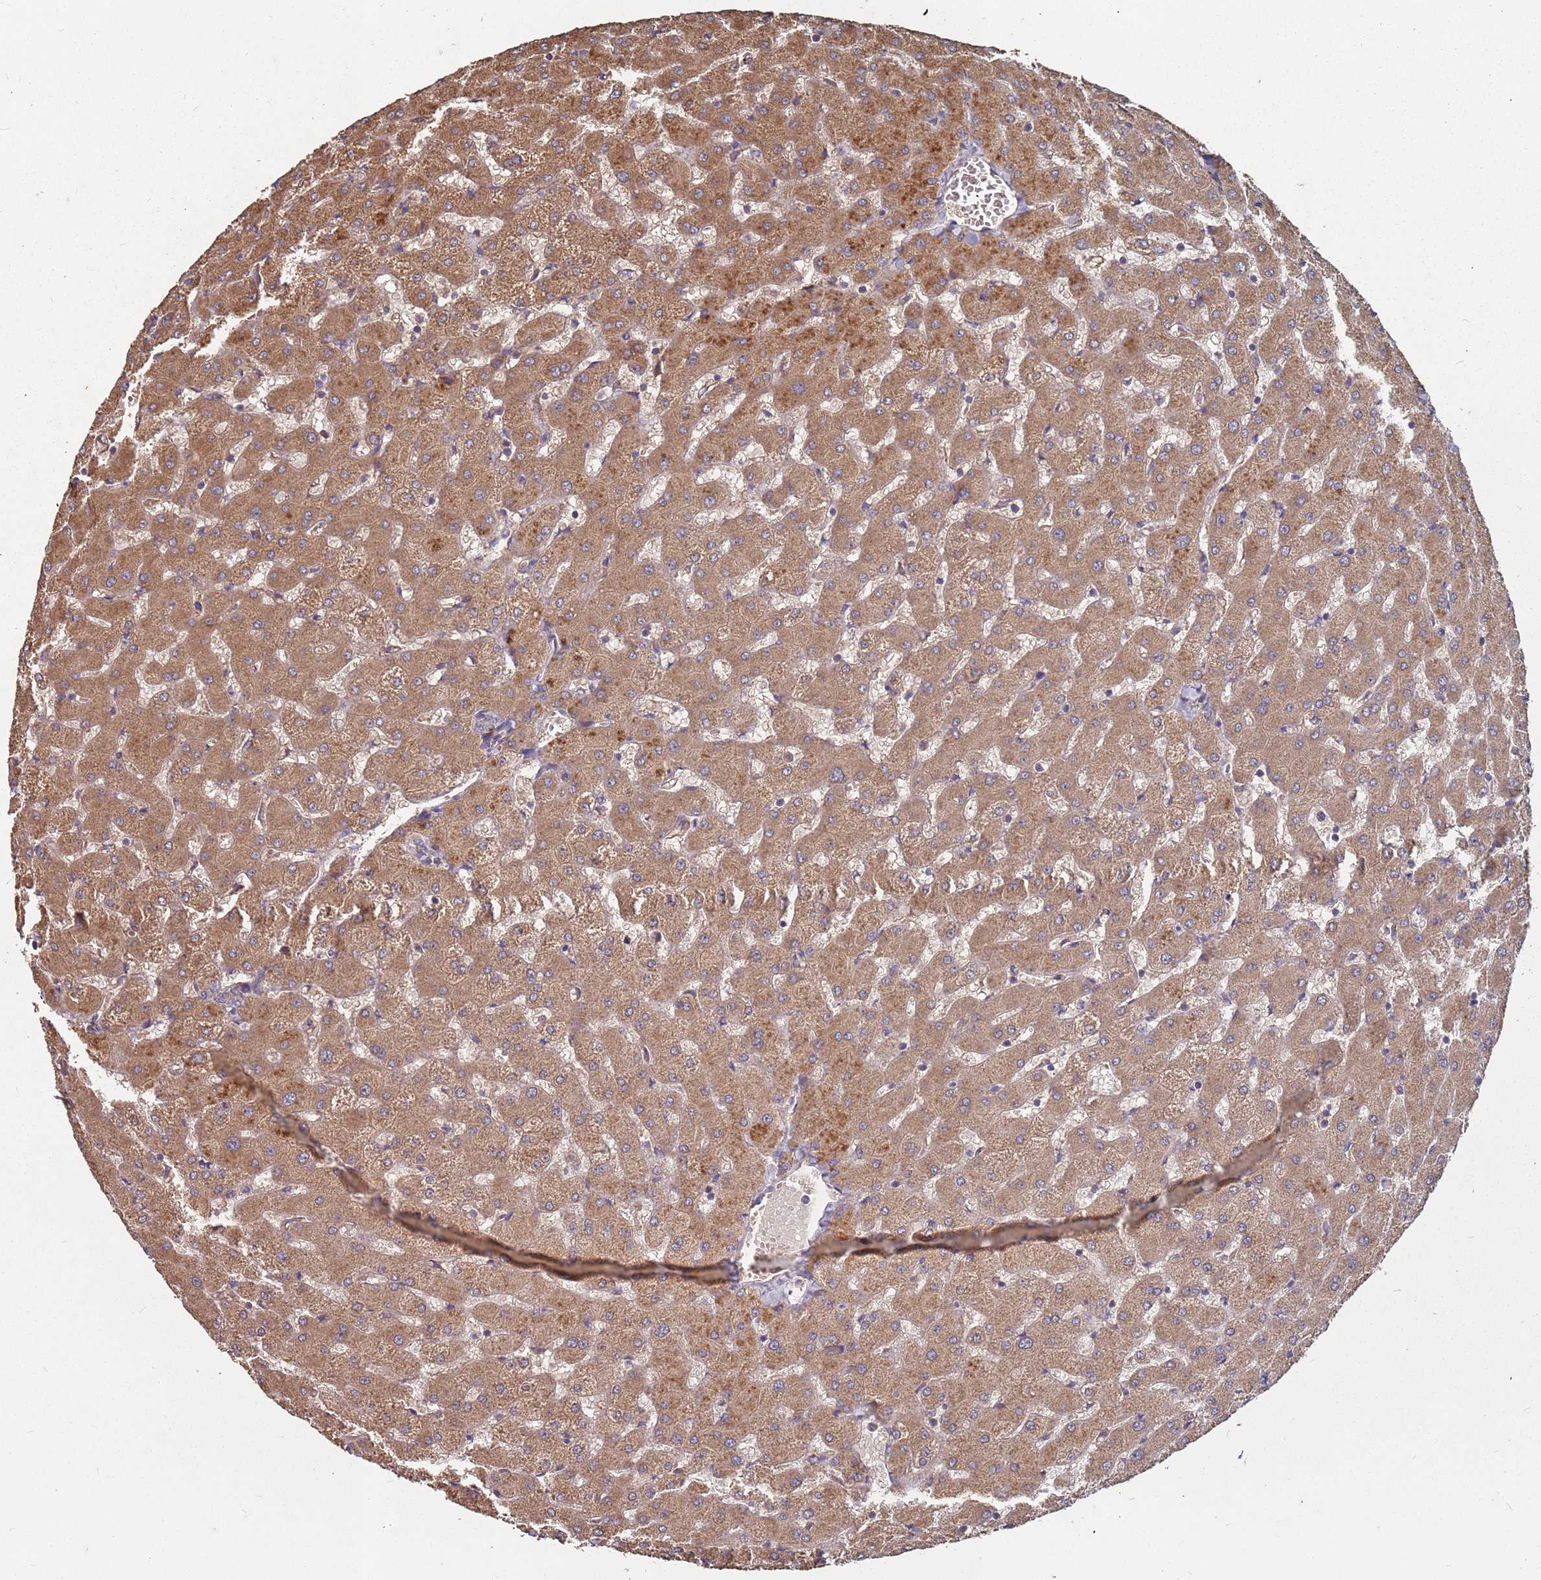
{"staining": {"intensity": "weak", "quantity": ">75%", "location": "cytoplasmic/membranous"}, "tissue": "liver", "cell_type": "Cholangiocytes", "image_type": "normal", "snomed": [{"axis": "morphology", "description": "Normal tissue, NOS"}, {"axis": "topography", "description": "Liver"}], "caption": "Liver stained with DAB immunohistochemistry (IHC) shows low levels of weak cytoplasmic/membranous expression in approximately >75% of cholangiocytes.", "gene": "ATG5", "patient": {"sex": "female", "age": 63}}